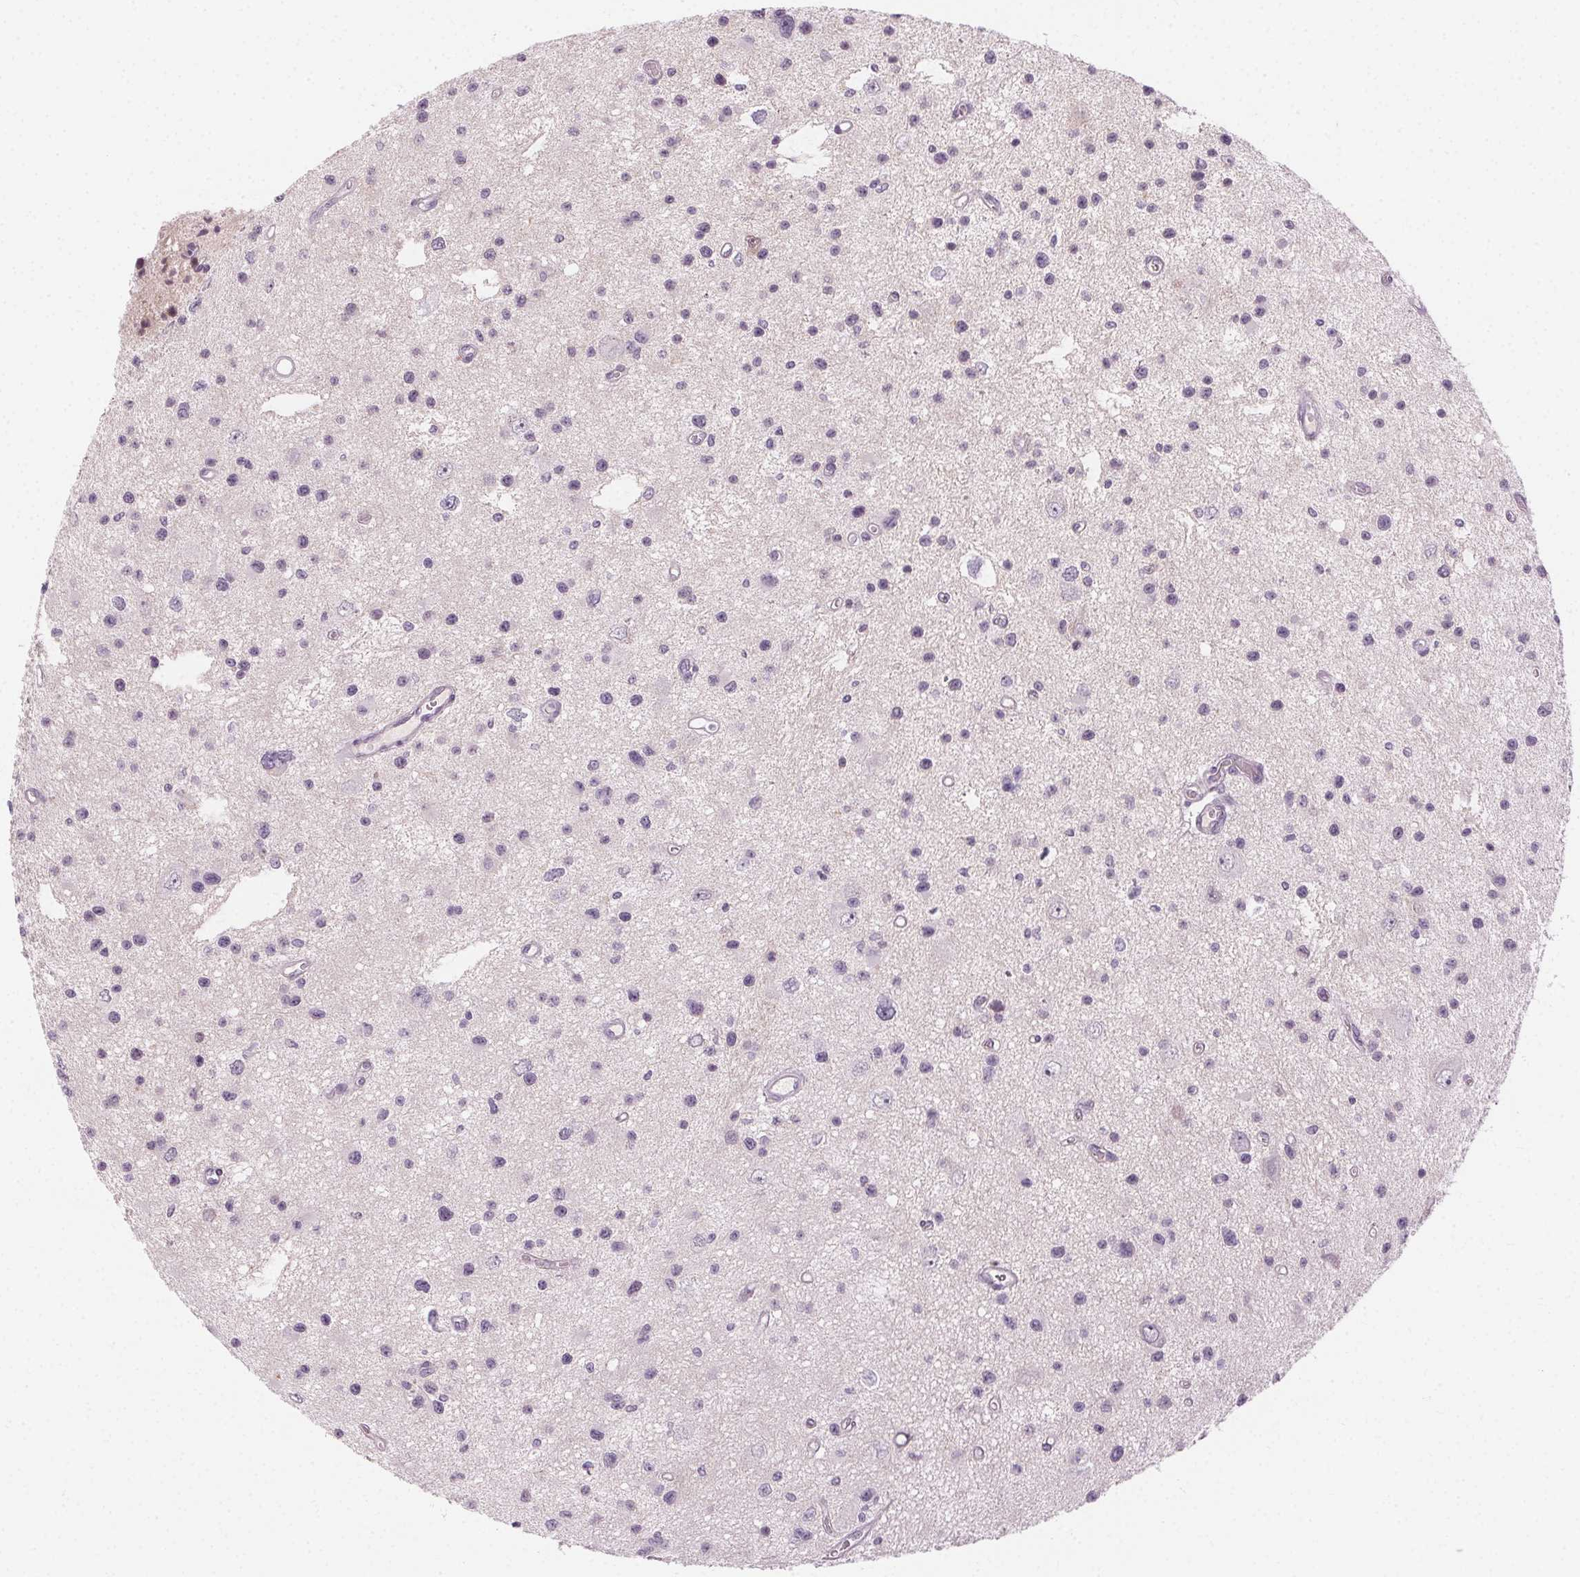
{"staining": {"intensity": "negative", "quantity": "none", "location": "none"}, "tissue": "glioma", "cell_type": "Tumor cells", "image_type": "cancer", "snomed": [{"axis": "morphology", "description": "Glioma, malignant, Low grade"}, {"axis": "topography", "description": "Brain"}], "caption": "Glioma was stained to show a protein in brown. There is no significant staining in tumor cells.", "gene": "HSF5", "patient": {"sex": "male", "age": 43}}